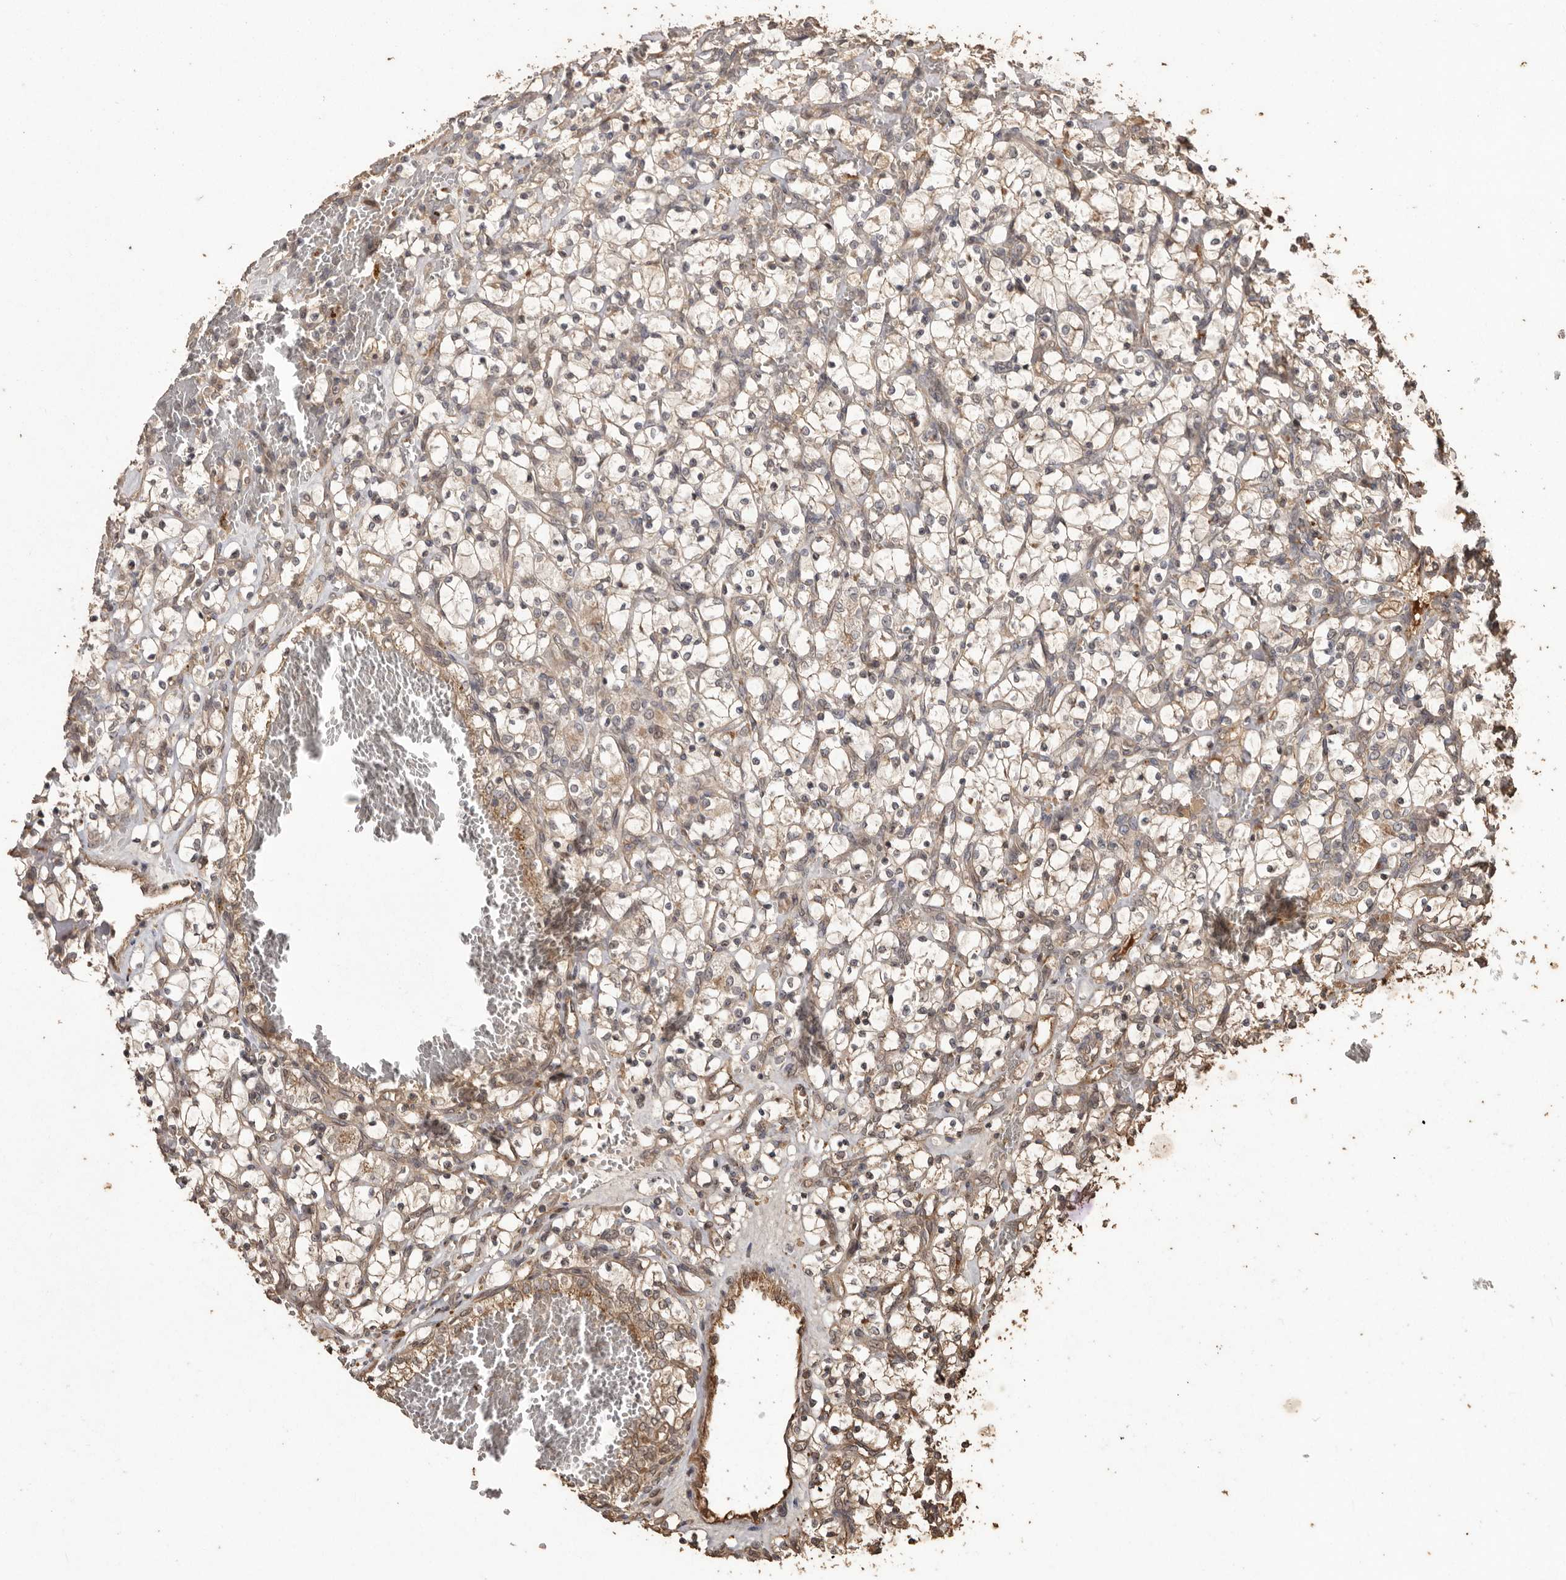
{"staining": {"intensity": "negative", "quantity": "none", "location": "none"}, "tissue": "renal cancer", "cell_type": "Tumor cells", "image_type": "cancer", "snomed": [{"axis": "morphology", "description": "Adenocarcinoma, NOS"}, {"axis": "topography", "description": "Kidney"}], "caption": "IHC image of human renal cancer (adenocarcinoma) stained for a protein (brown), which displays no staining in tumor cells. (Immunohistochemistry (ihc), brightfield microscopy, high magnification).", "gene": "NUP43", "patient": {"sex": "female", "age": 69}}